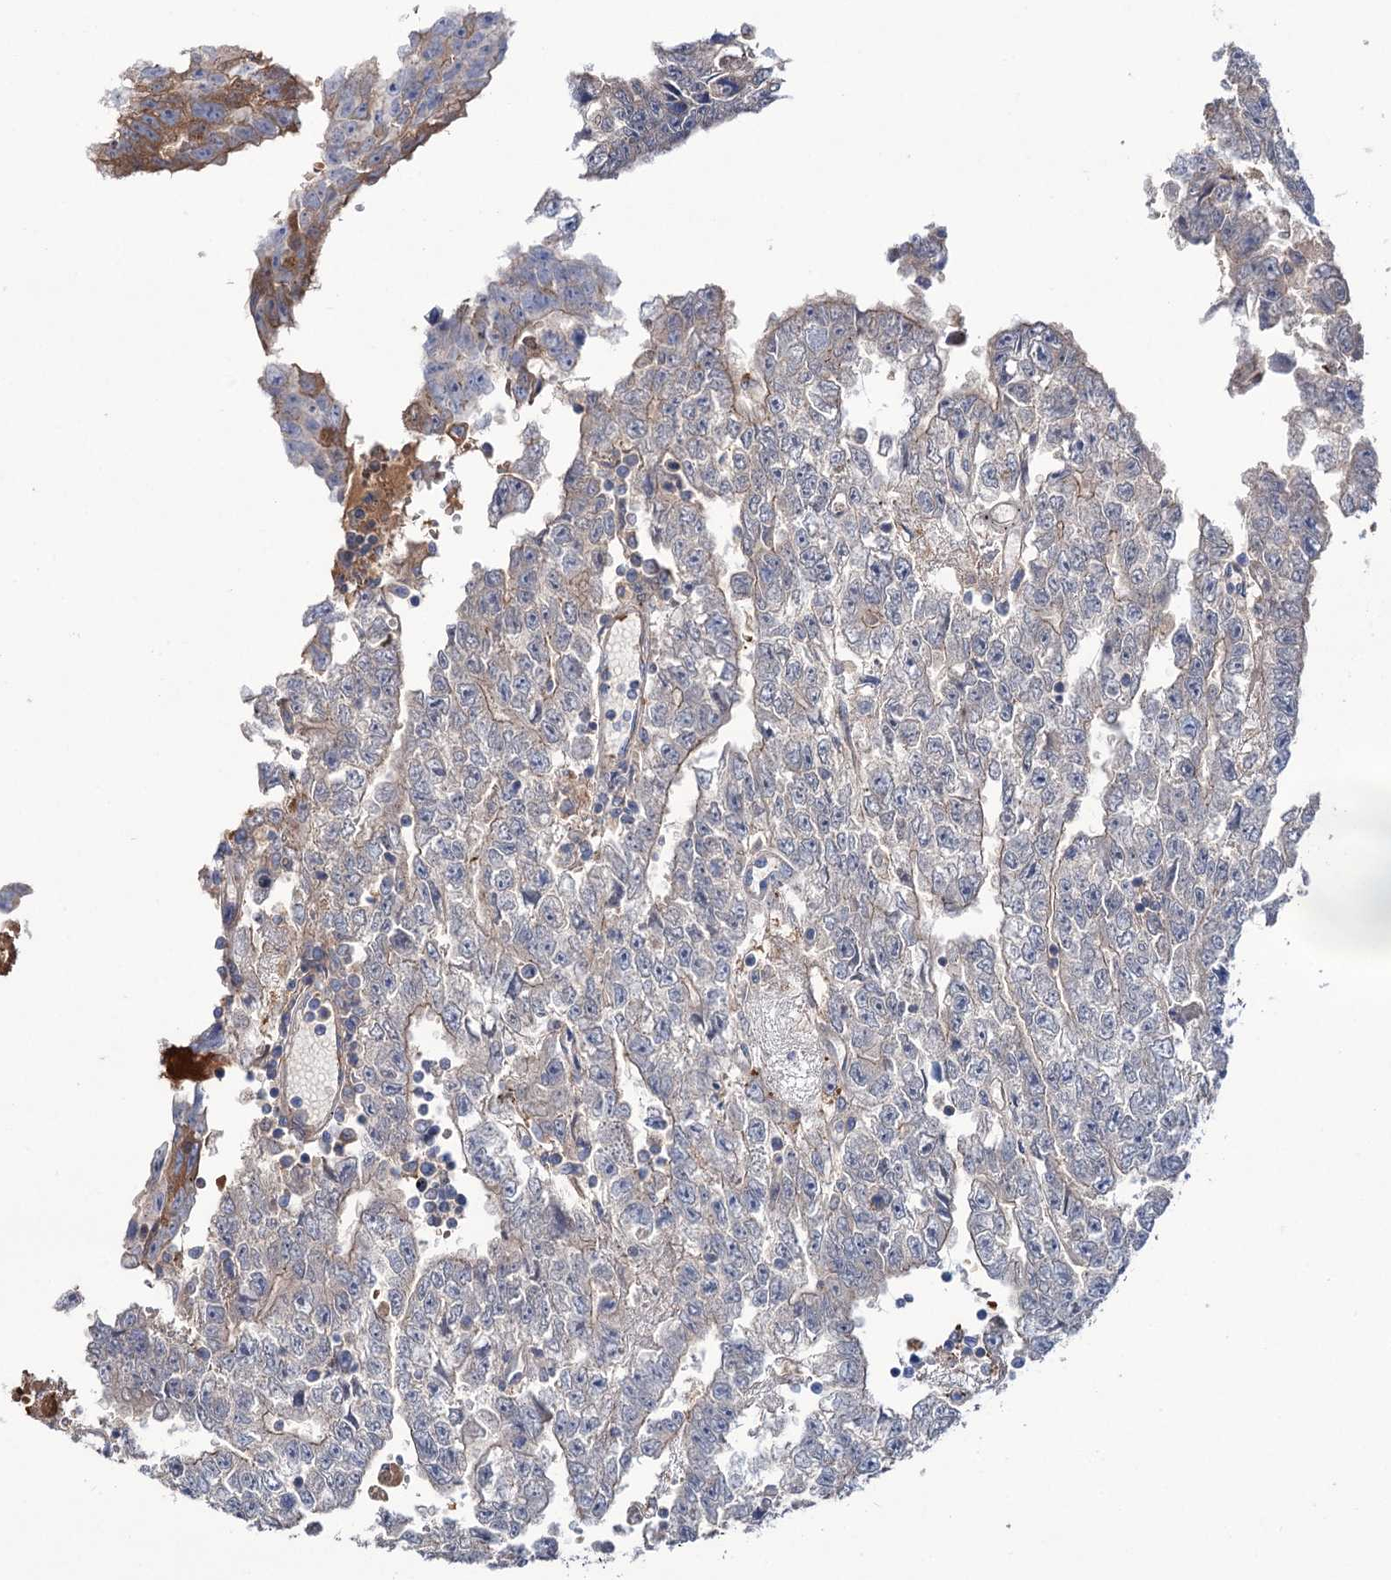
{"staining": {"intensity": "weak", "quantity": "<25%", "location": "cytoplasmic/membranous"}, "tissue": "testis cancer", "cell_type": "Tumor cells", "image_type": "cancer", "snomed": [{"axis": "morphology", "description": "Carcinoma, Embryonal, NOS"}, {"axis": "topography", "description": "Testis"}], "caption": "This is an immunohistochemistry micrograph of human testis cancer. There is no positivity in tumor cells.", "gene": "PPP1R32", "patient": {"sex": "male", "age": 25}}